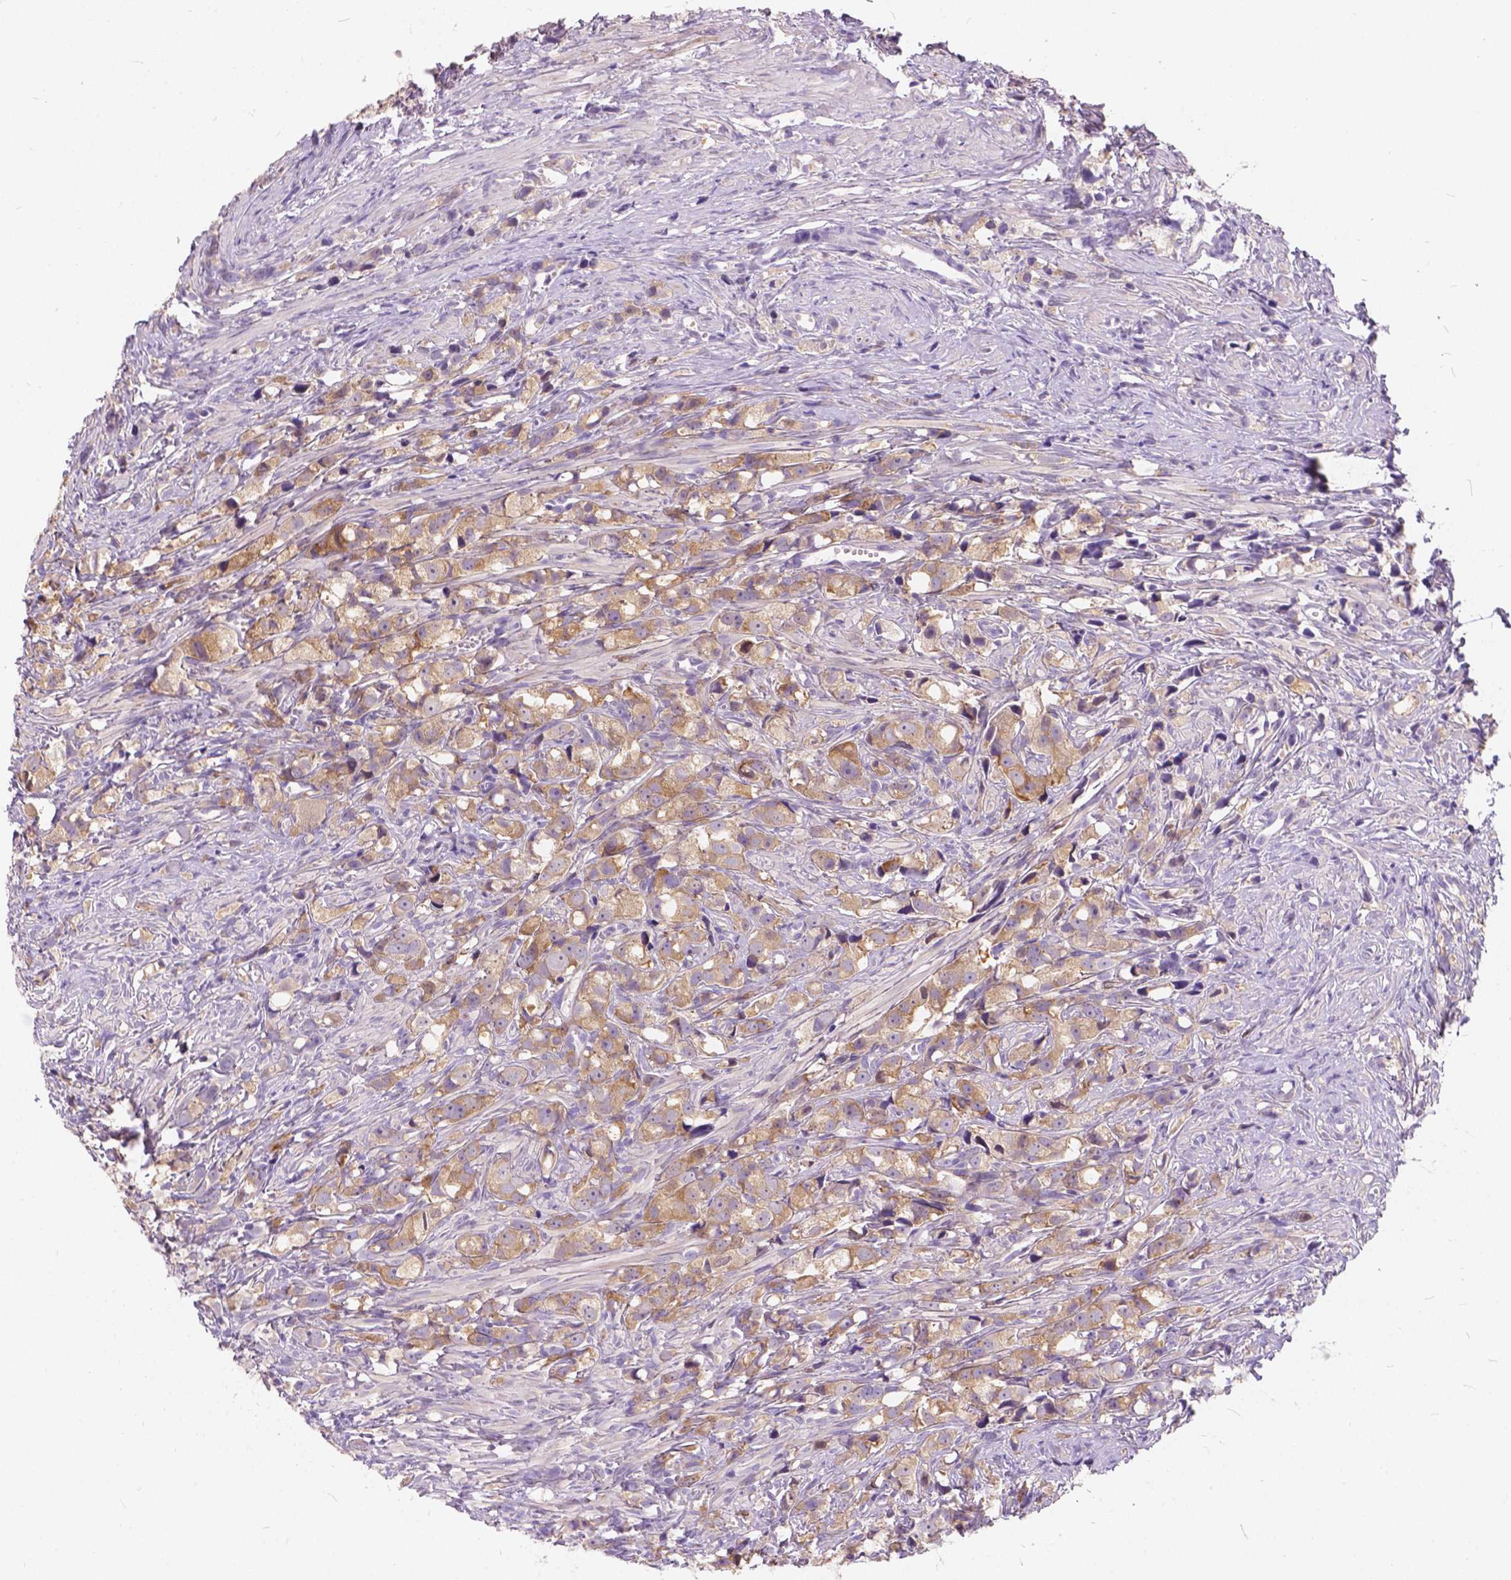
{"staining": {"intensity": "weak", "quantity": ">75%", "location": "cytoplasmic/membranous"}, "tissue": "prostate cancer", "cell_type": "Tumor cells", "image_type": "cancer", "snomed": [{"axis": "morphology", "description": "Adenocarcinoma, High grade"}, {"axis": "topography", "description": "Prostate"}], "caption": "Prostate cancer (adenocarcinoma (high-grade)) stained with a brown dye reveals weak cytoplasmic/membranous positive expression in about >75% of tumor cells.", "gene": "PEX11G", "patient": {"sex": "male", "age": 75}}